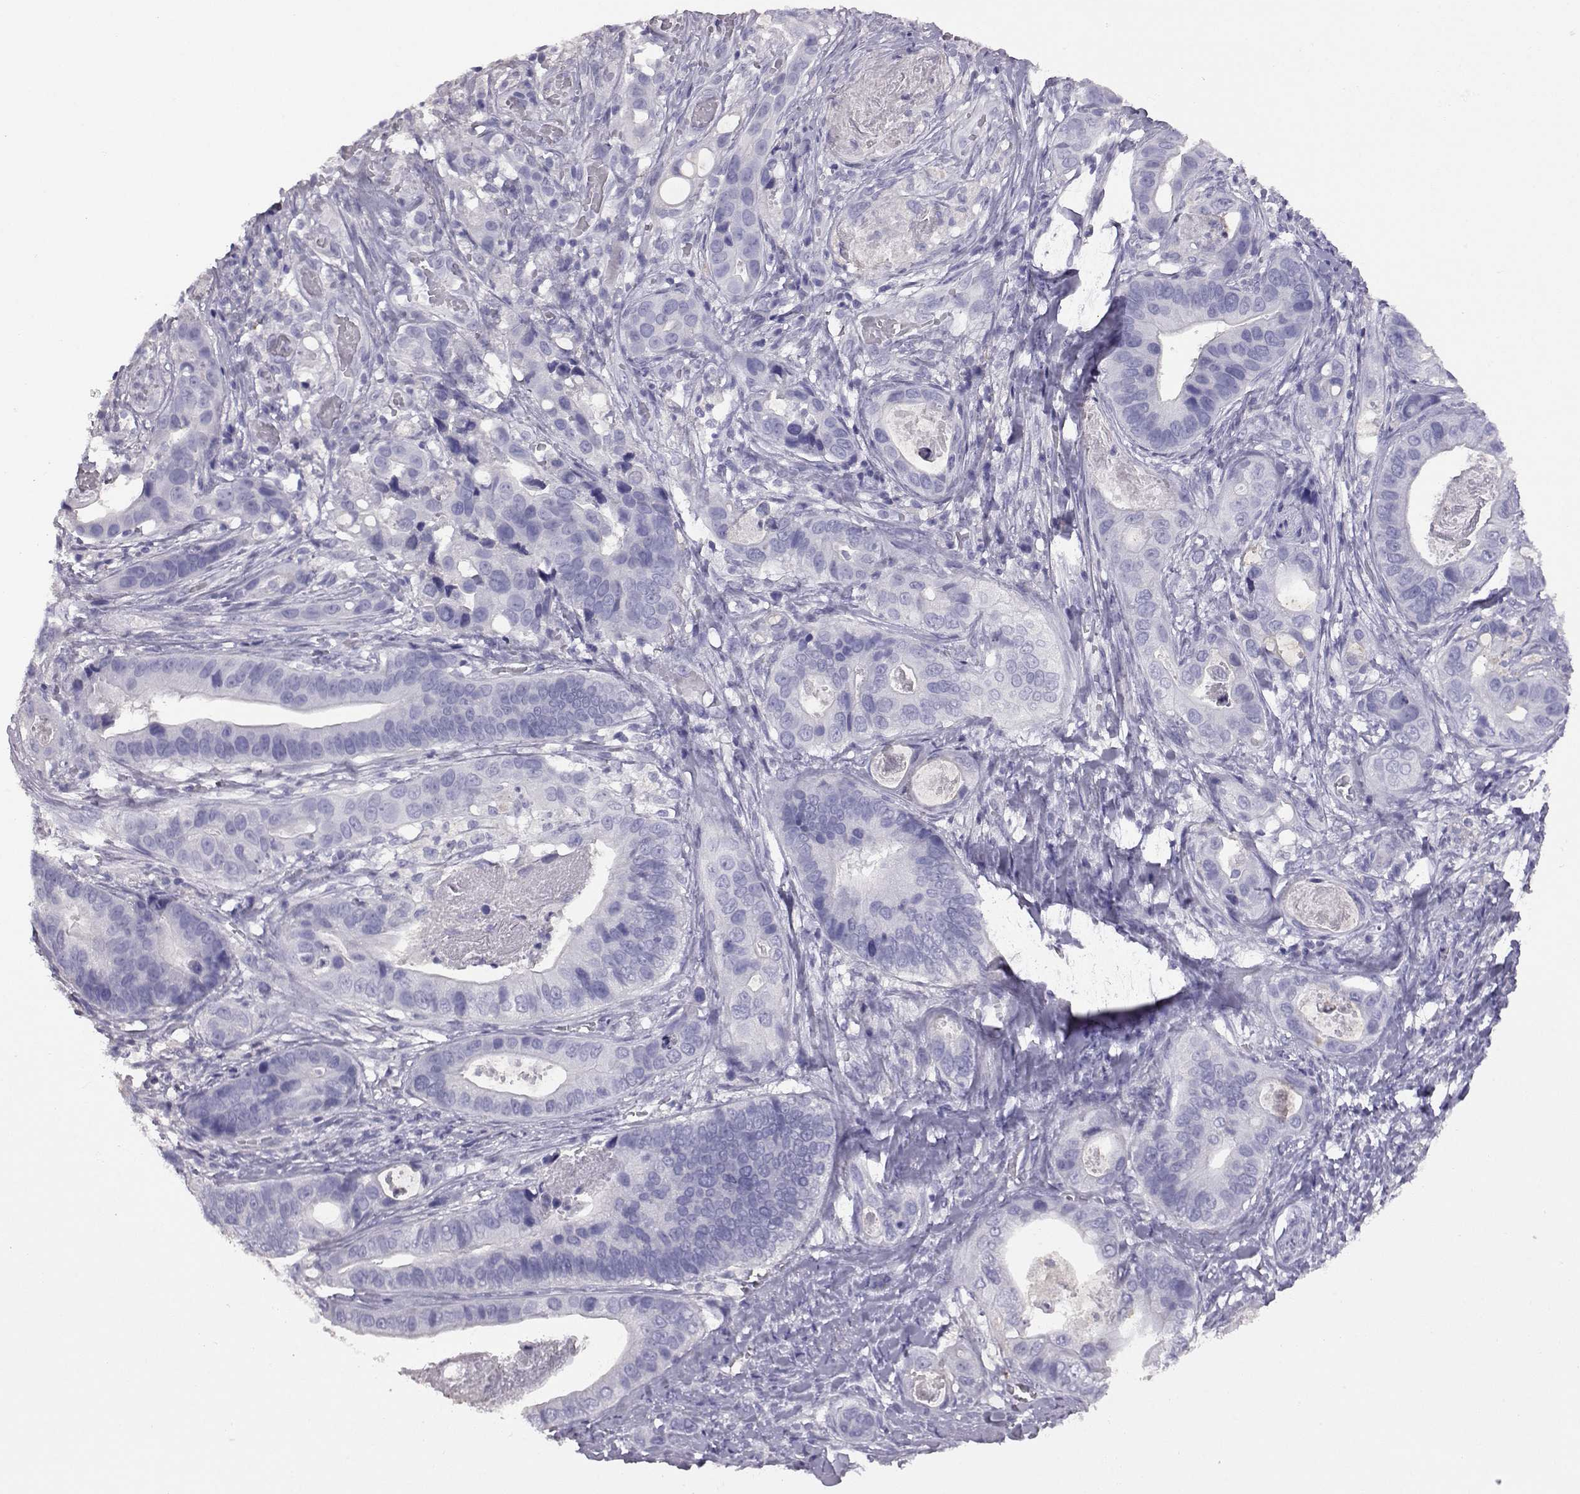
{"staining": {"intensity": "negative", "quantity": "none", "location": "none"}, "tissue": "stomach cancer", "cell_type": "Tumor cells", "image_type": "cancer", "snomed": [{"axis": "morphology", "description": "Adenocarcinoma, NOS"}, {"axis": "topography", "description": "Stomach"}], "caption": "Immunohistochemistry histopathology image of neoplastic tissue: stomach cancer (adenocarcinoma) stained with DAB (3,3'-diaminobenzidine) demonstrates no significant protein expression in tumor cells.", "gene": "AKR1B1", "patient": {"sex": "male", "age": 84}}